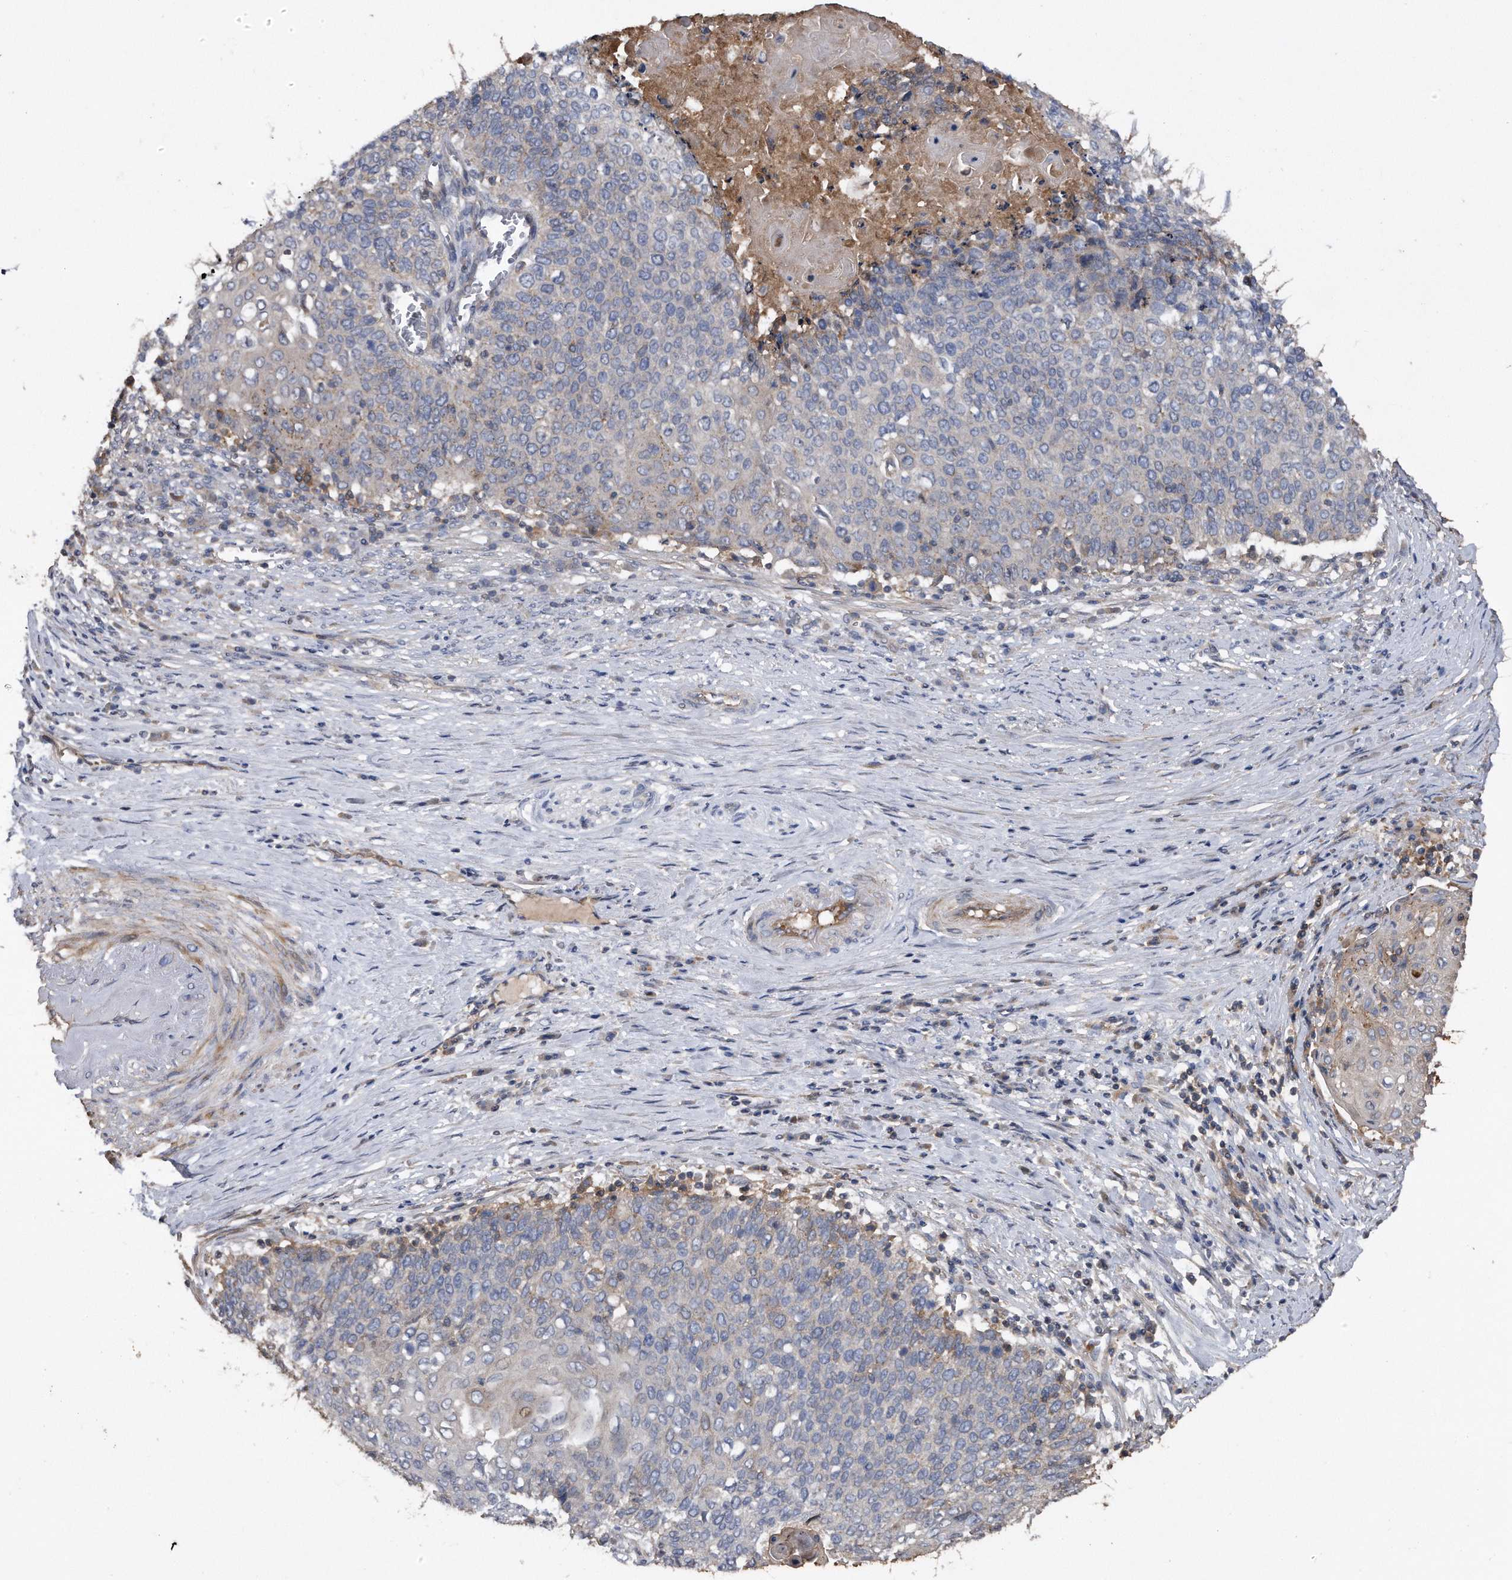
{"staining": {"intensity": "weak", "quantity": "<25%", "location": "cytoplasmic/membranous"}, "tissue": "cervical cancer", "cell_type": "Tumor cells", "image_type": "cancer", "snomed": [{"axis": "morphology", "description": "Squamous cell carcinoma, NOS"}, {"axis": "topography", "description": "Cervix"}], "caption": "The image demonstrates no staining of tumor cells in cervical squamous cell carcinoma. The staining was performed using DAB (3,3'-diaminobenzidine) to visualize the protein expression in brown, while the nuclei were stained in blue with hematoxylin (Magnification: 20x).", "gene": "KCND3", "patient": {"sex": "female", "age": 39}}